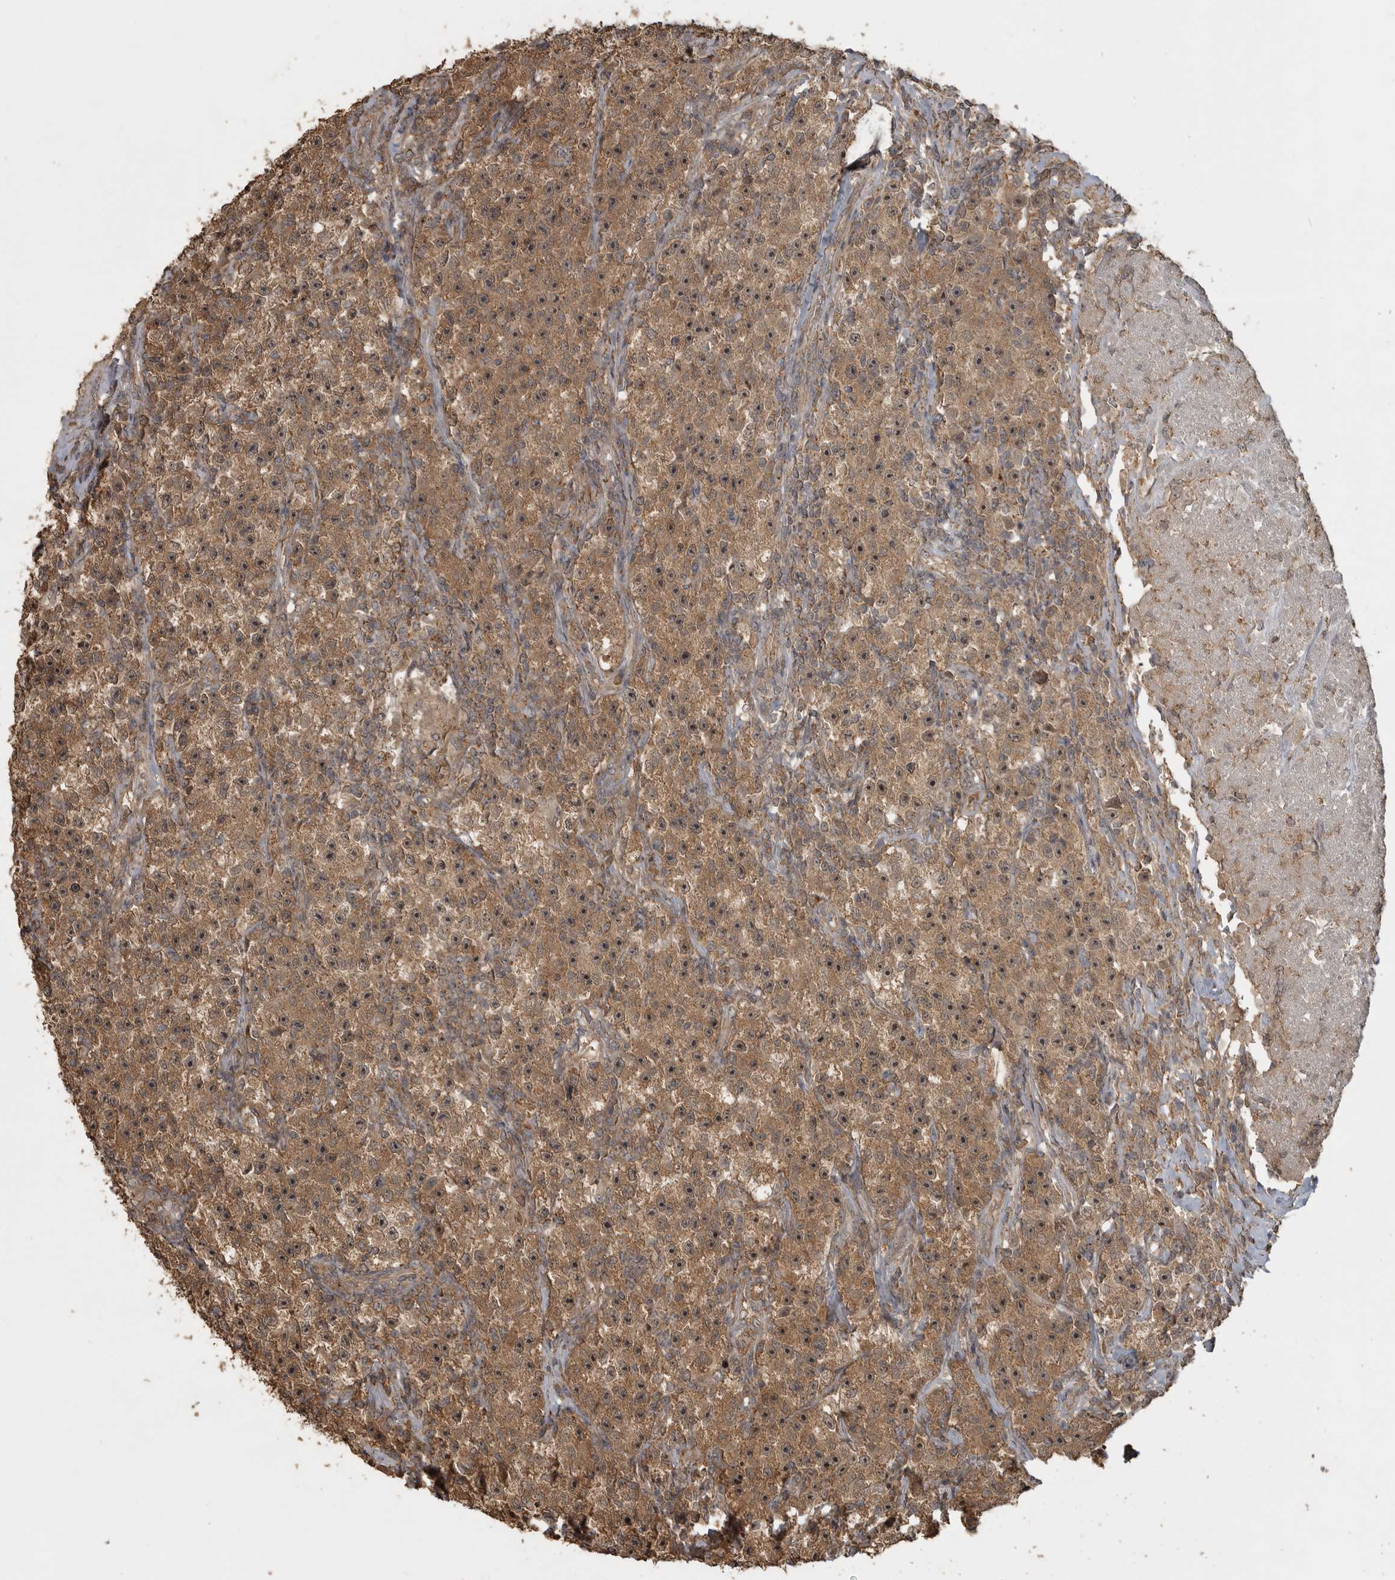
{"staining": {"intensity": "moderate", "quantity": ">75%", "location": "cytoplasmic/membranous"}, "tissue": "testis cancer", "cell_type": "Tumor cells", "image_type": "cancer", "snomed": [{"axis": "morphology", "description": "Seminoma, NOS"}, {"axis": "topography", "description": "Testis"}], "caption": "Protein expression analysis of testis cancer exhibits moderate cytoplasmic/membranous expression in about >75% of tumor cells. The staining was performed using DAB (3,3'-diaminobenzidine) to visualize the protein expression in brown, while the nuclei were stained in blue with hematoxylin (Magnification: 20x).", "gene": "LLGL1", "patient": {"sex": "male", "age": 22}}